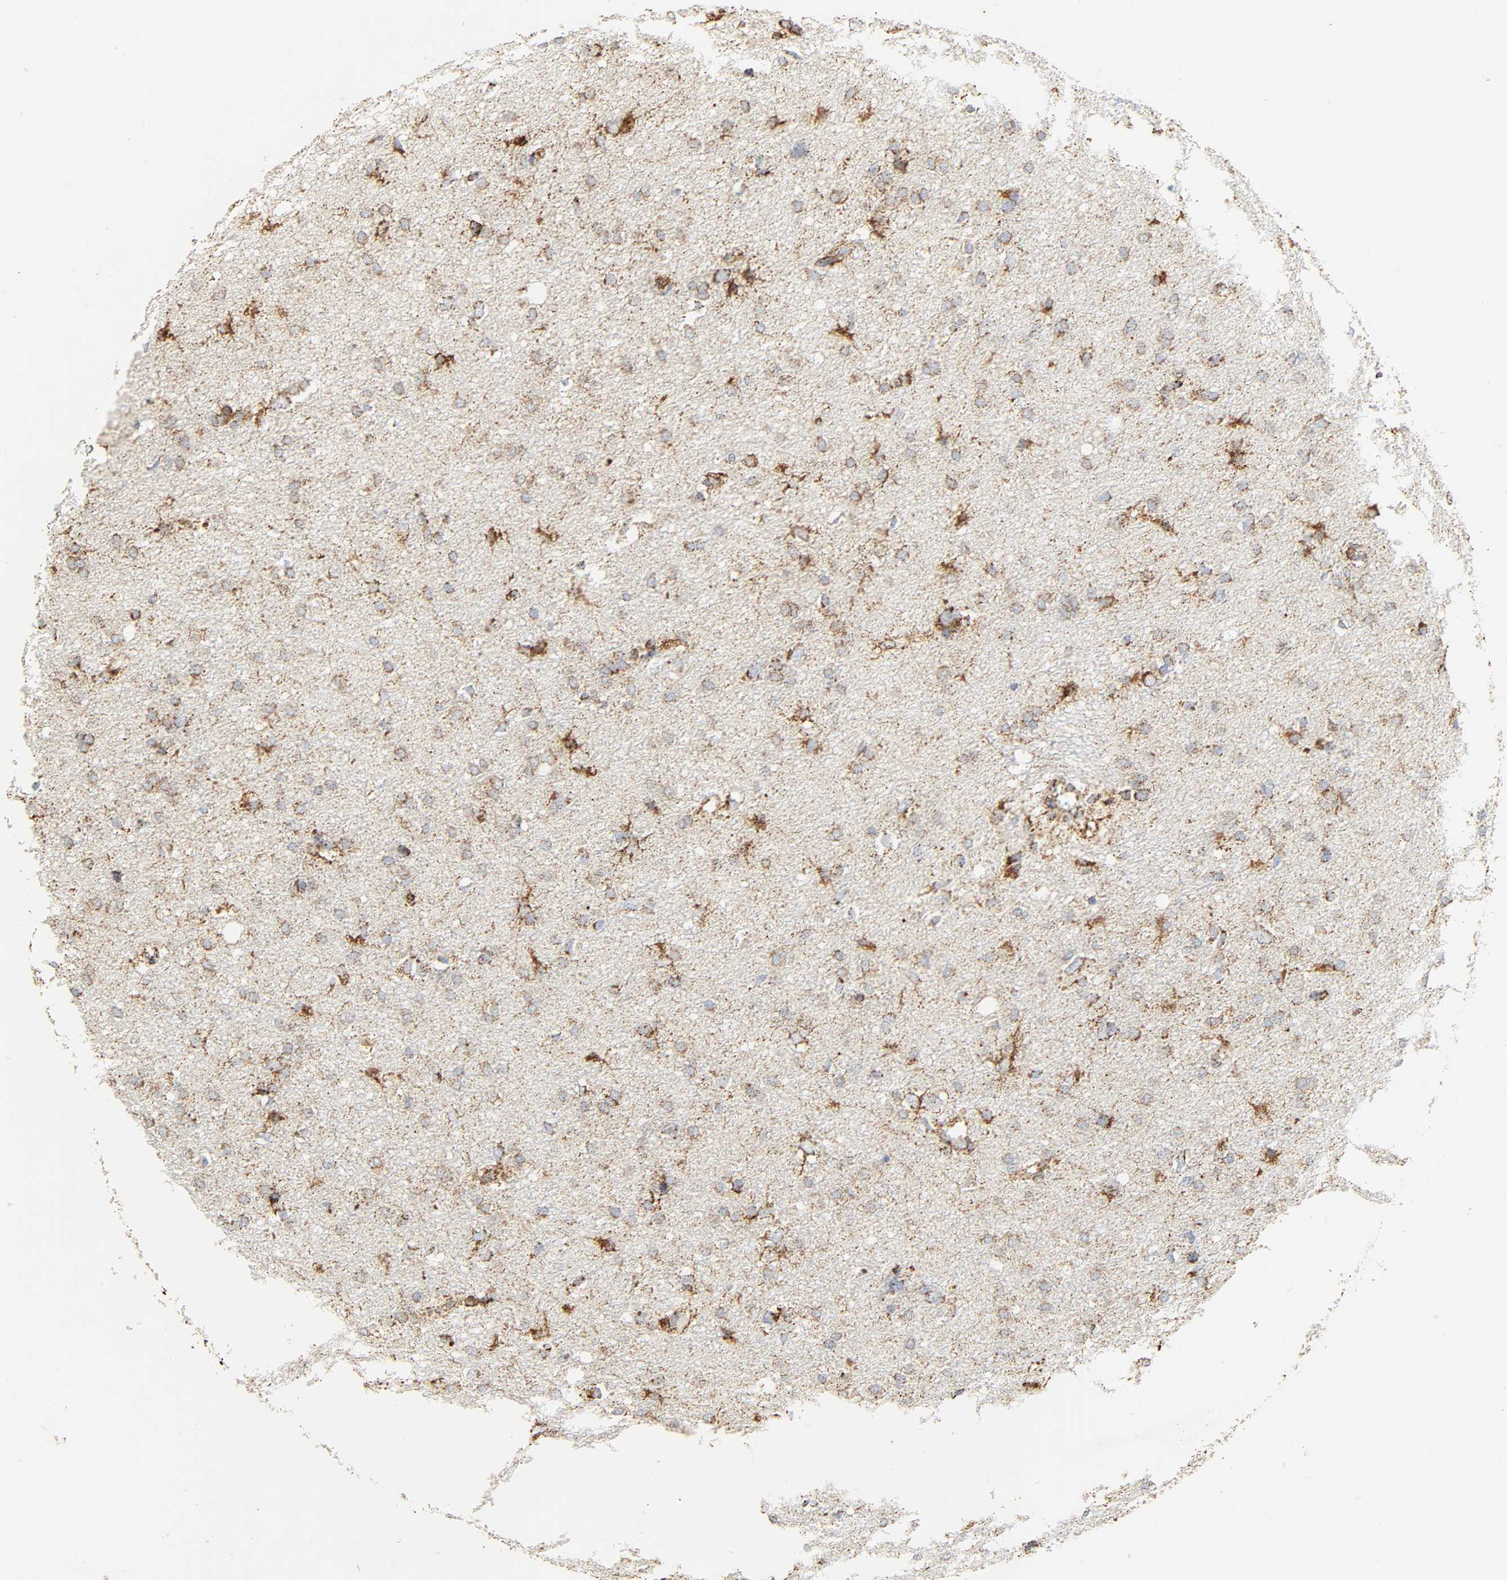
{"staining": {"intensity": "weak", "quantity": "25%-75%", "location": "cytoplasmic/membranous"}, "tissue": "glioma", "cell_type": "Tumor cells", "image_type": "cancer", "snomed": [{"axis": "morphology", "description": "Glioma, malignant, High grade"}, {"axis": "topography", "description": "Brain"}], "caption": "Protein staining by IHC exhibits weak cytoplasmic/membranous staining in approximately 25%-75% of tumor cells in glioma.", "gene": "ACAT1", "patient": {"sex": "female", "age": 59}}